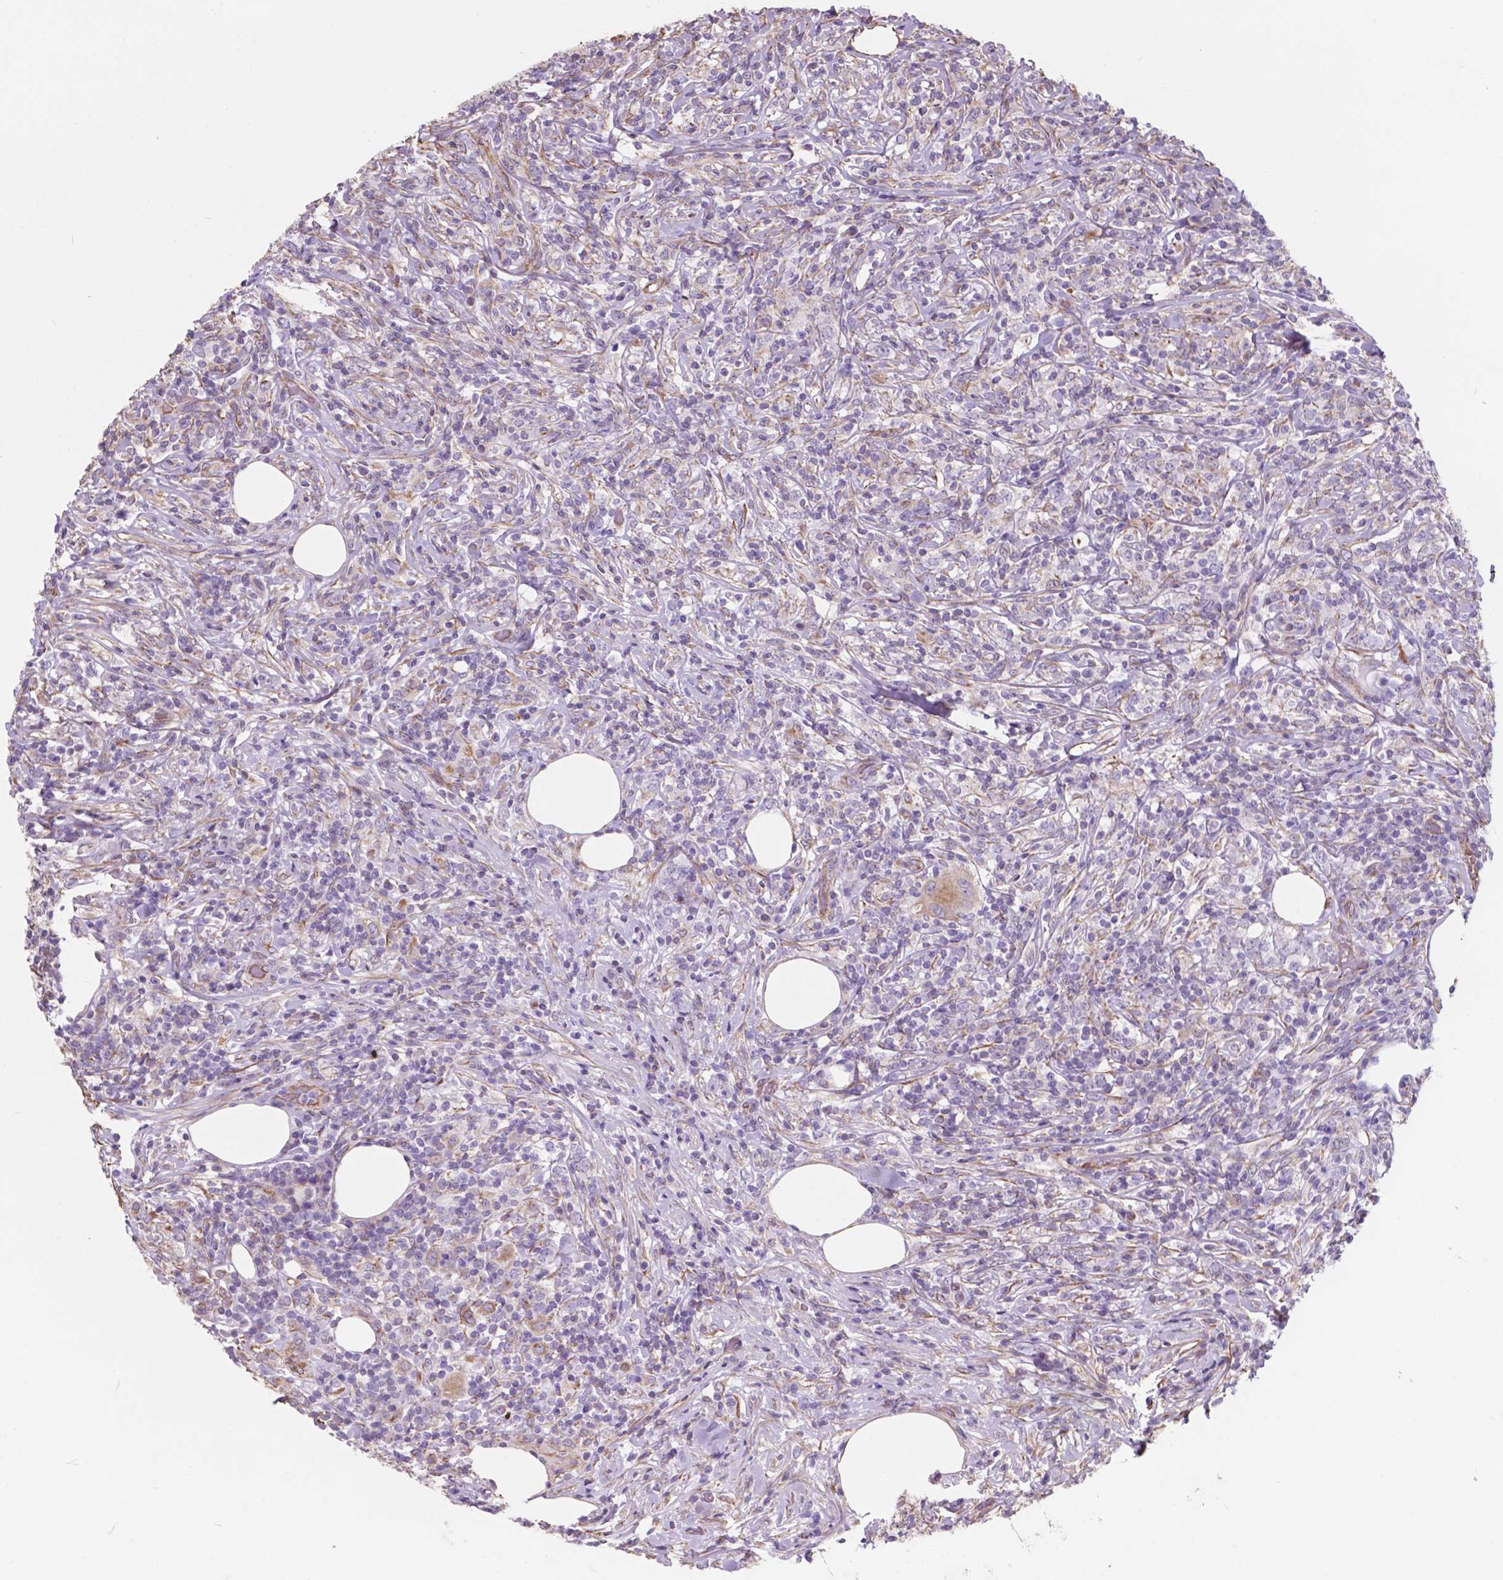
{"staining": {"intensity": "negative", "quantity": "none", "location": "none"}, "tissue": "lymphoma", "cell_type": "Tumor cells", "image_type": "cancer", "snomed": [{"axis": "morphology", "description": "Malignant lymphoma, non-Hodgkin's type, High grade"}, {"axis": "topography", "description": "Lymph node"}], "caption": "High magnification brightfield microscopy of malignant lymphoma, non-Hodgkin's type (high-grade) stained with DAB (3,3'-diaminobenzidine) (brown) and counterstained with hematoxylin (blue): tumor cells show no significant positivity.", "gene": "AMOT", "patient": {"sex": "female", "age": 84}}